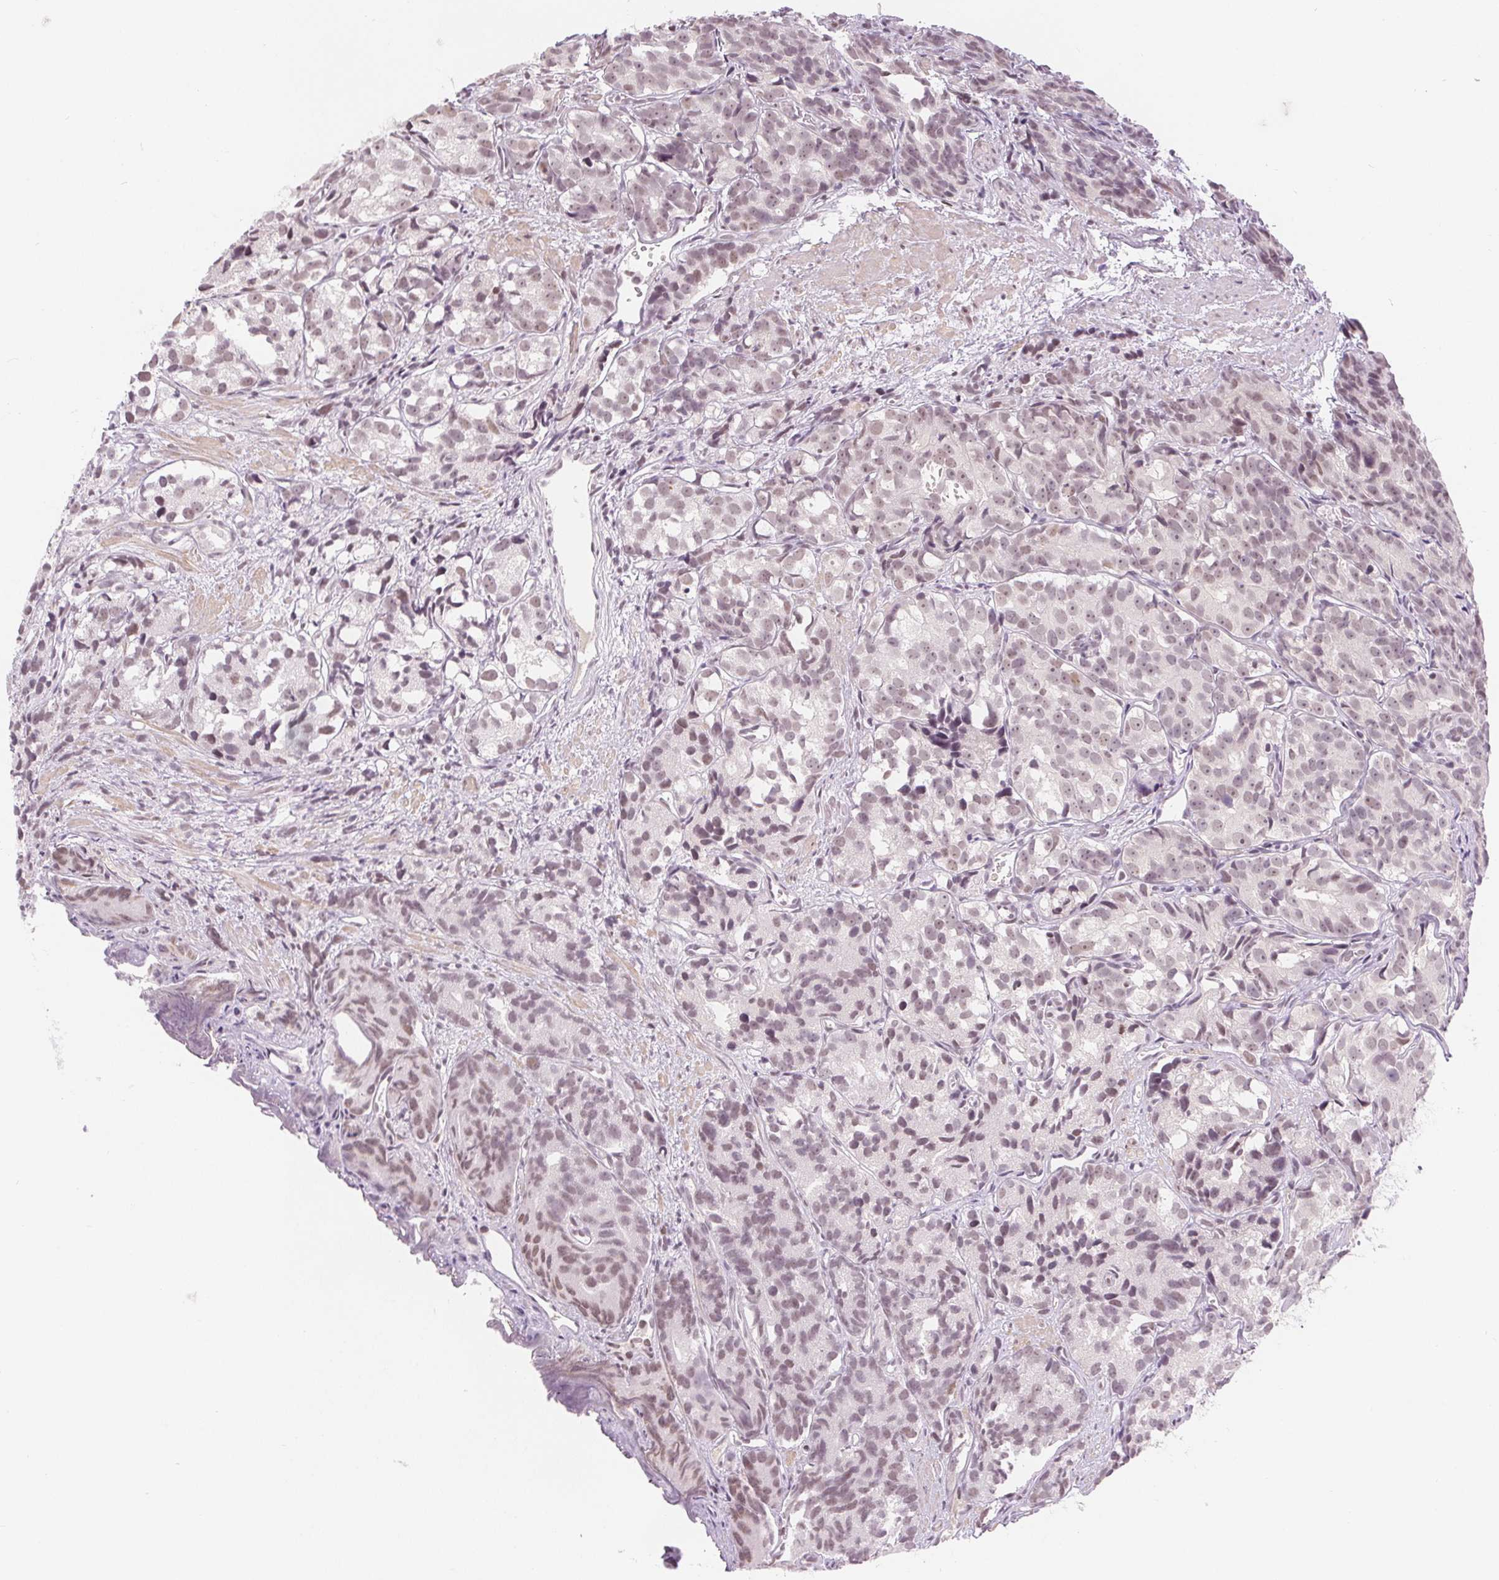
{"staining": {"intensity": "weak", "quantity": "25%-75%", "location": "nuclear"}, "tissue": "prostate cancer", "cell_type": "Tumor cells", "image_type": "cancer", "snomed": [{"axis": "morphology", "description": "Adenocarcinoma, High grade"}, {"axis": "topography", "description": "Prostate"}], "caption": "The immunohistochemical stain labels weak nuclear positivity in tumor cells of prostate adenocarcinoma (high-grade) tissue.", "gene": "DEK", "patient": {"sex": "male", "age": 77}}